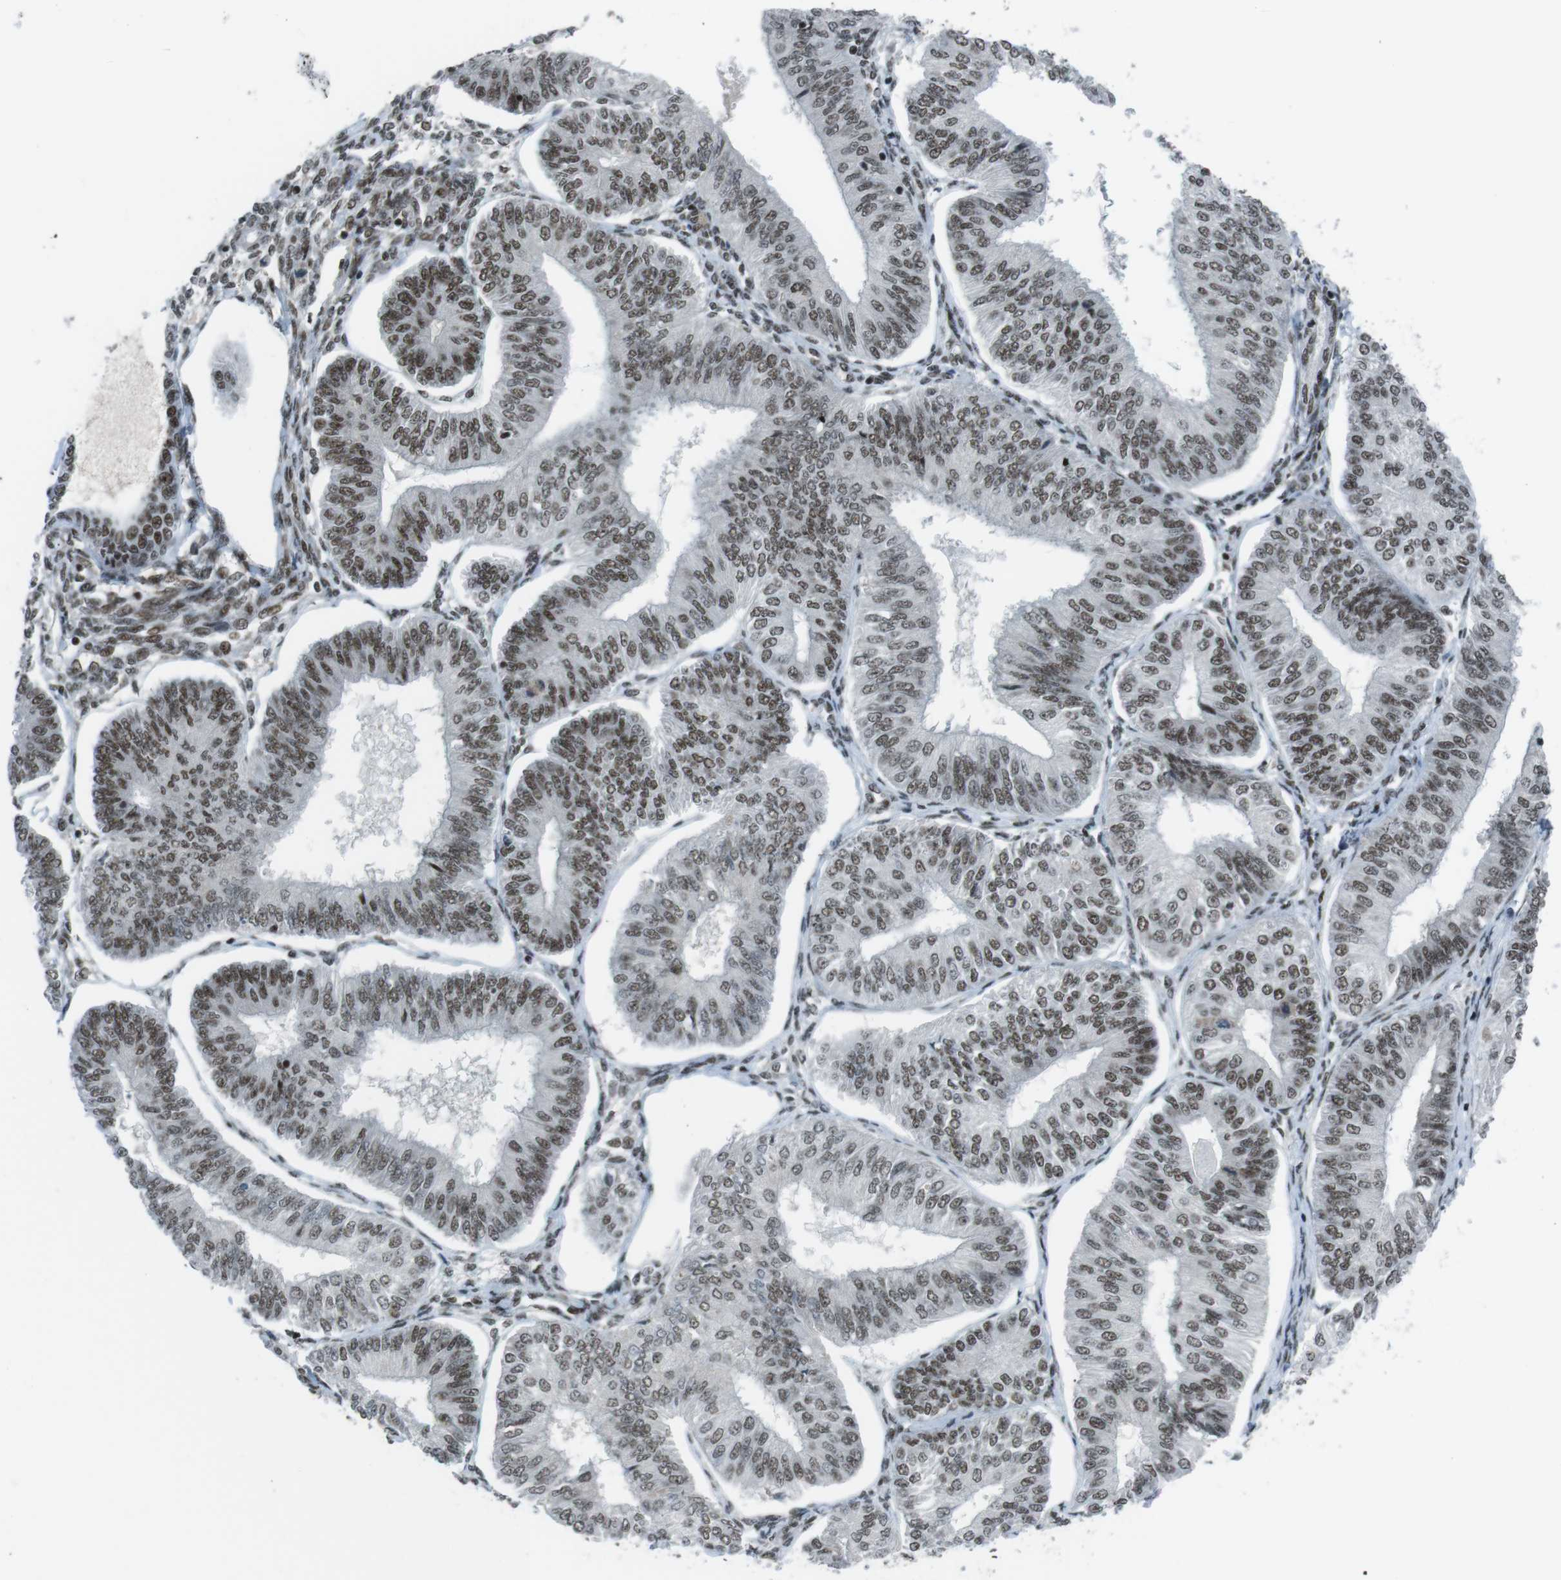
{"staining": {"intensity": "moderate", "quantity": ">75%", "location": "nuclear"}, "tissue": "endometrial cancer", "cell_type": "Tumor cells", "image_type": "cancer", "snomed": [{"axis": "morphology", "description": "Adenocarcinoma, NOS"}, {"axis": "topography", "description": "Endometrium"}], "caption": "Immunohistochemical staining of human endometrial cancer (adenocarcinoma) exhibits medium levels of moderate nuclear expression in approximately >75% of tumor cells.", "gene": "TAF1", "patient": {"sex": "female", "age": 58}}